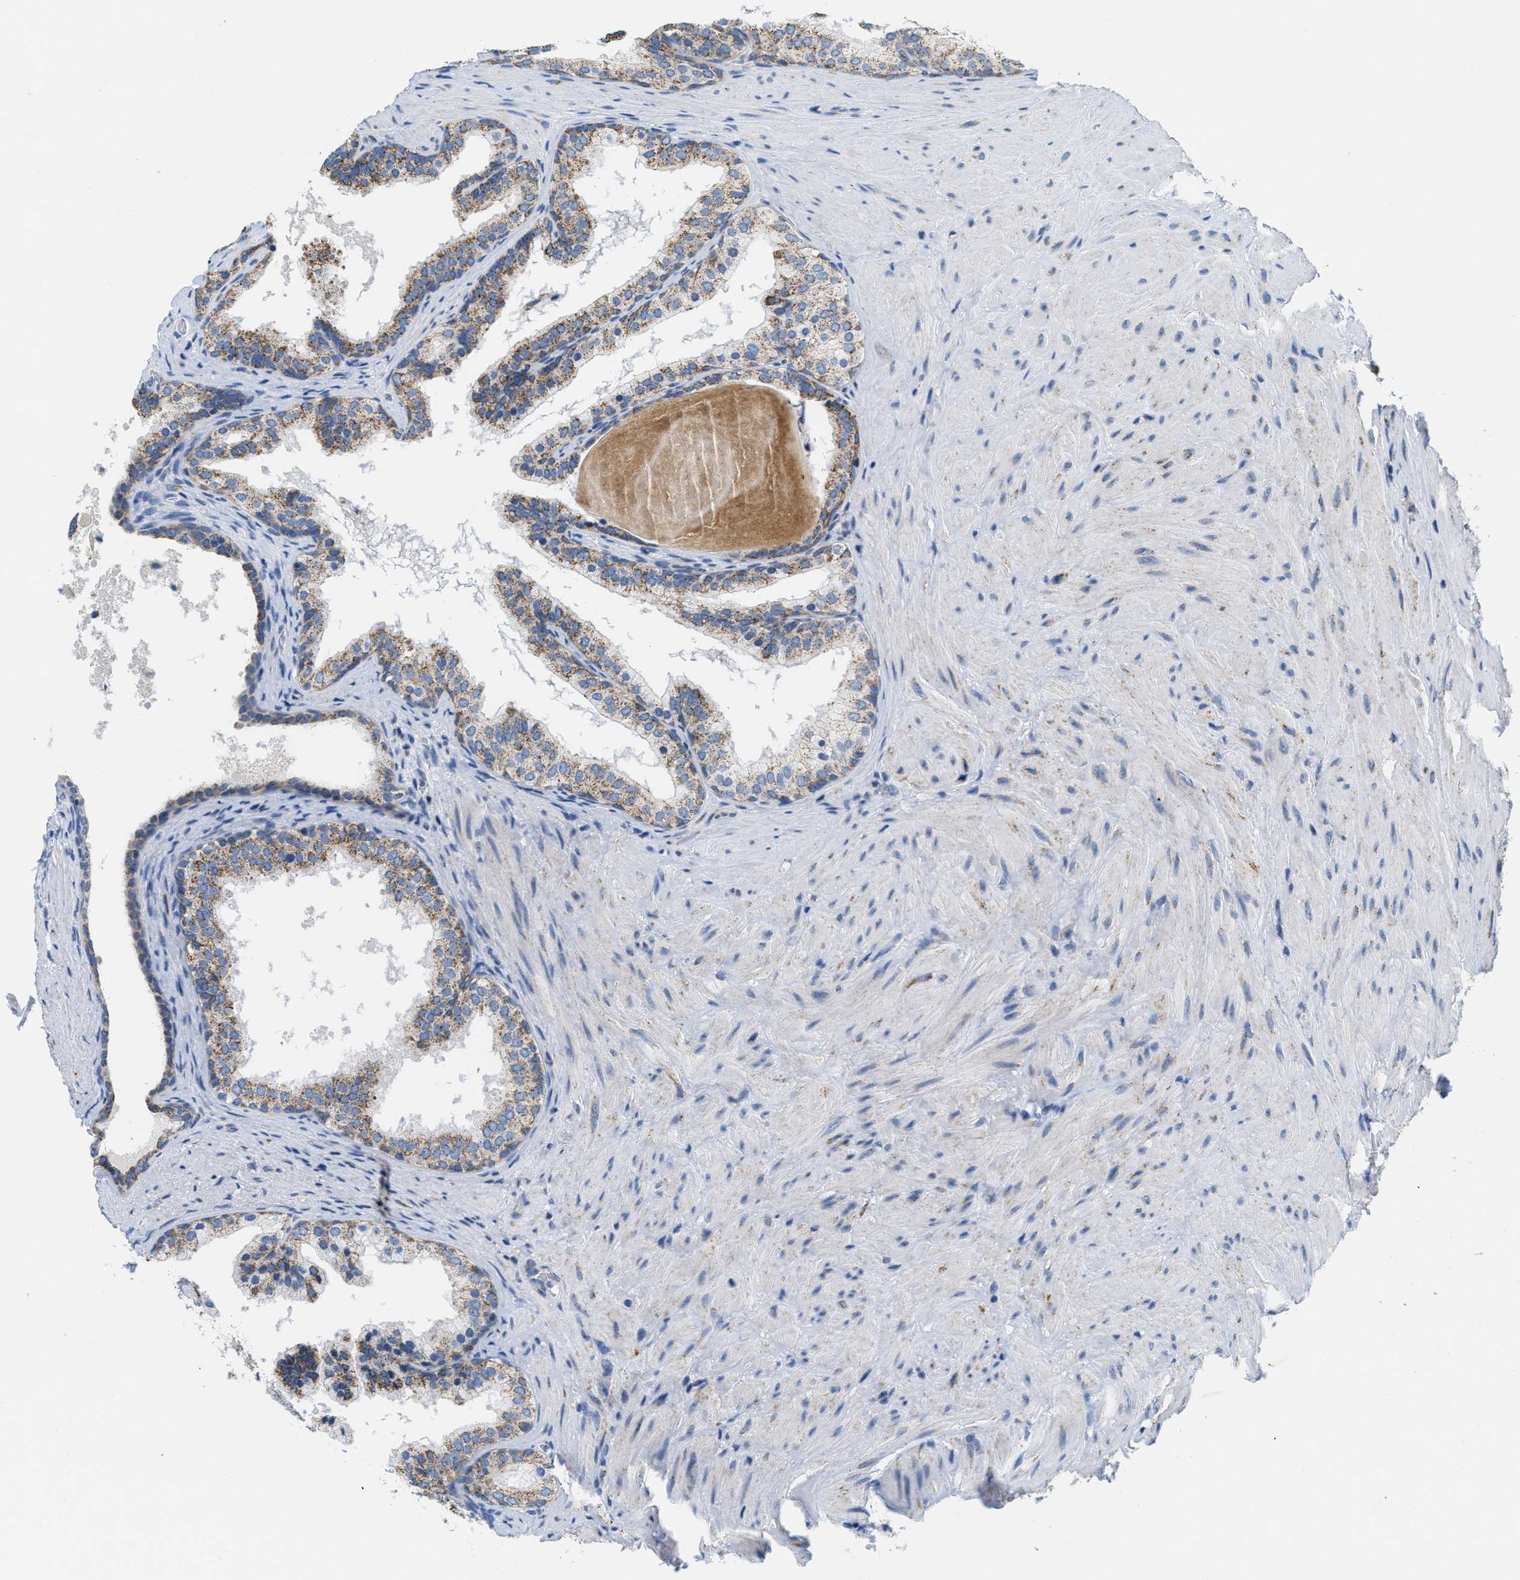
{"staining": {"intensity": "moderate", "quantity": ">75%", "location": "cytoplasmic/membranous"}, "tissue": "prostate cancer", "cell_type": "Tumor cells", "image_type": "cancer", "snomed": [{"axis": "morphology", "description": "Adenocarcinoma, Low grade"}, {"axis": "topography", "description": "Prostate"}], "caption": "Moderate cytoplasmic/membranous expression for a protein is seen in approximately >75% of tumor cells of adenocarcinoma (low-grade) (prostate) using IHC.", "gene": "KCNJ5", "patient": {"sex": "male", "age": 69}}